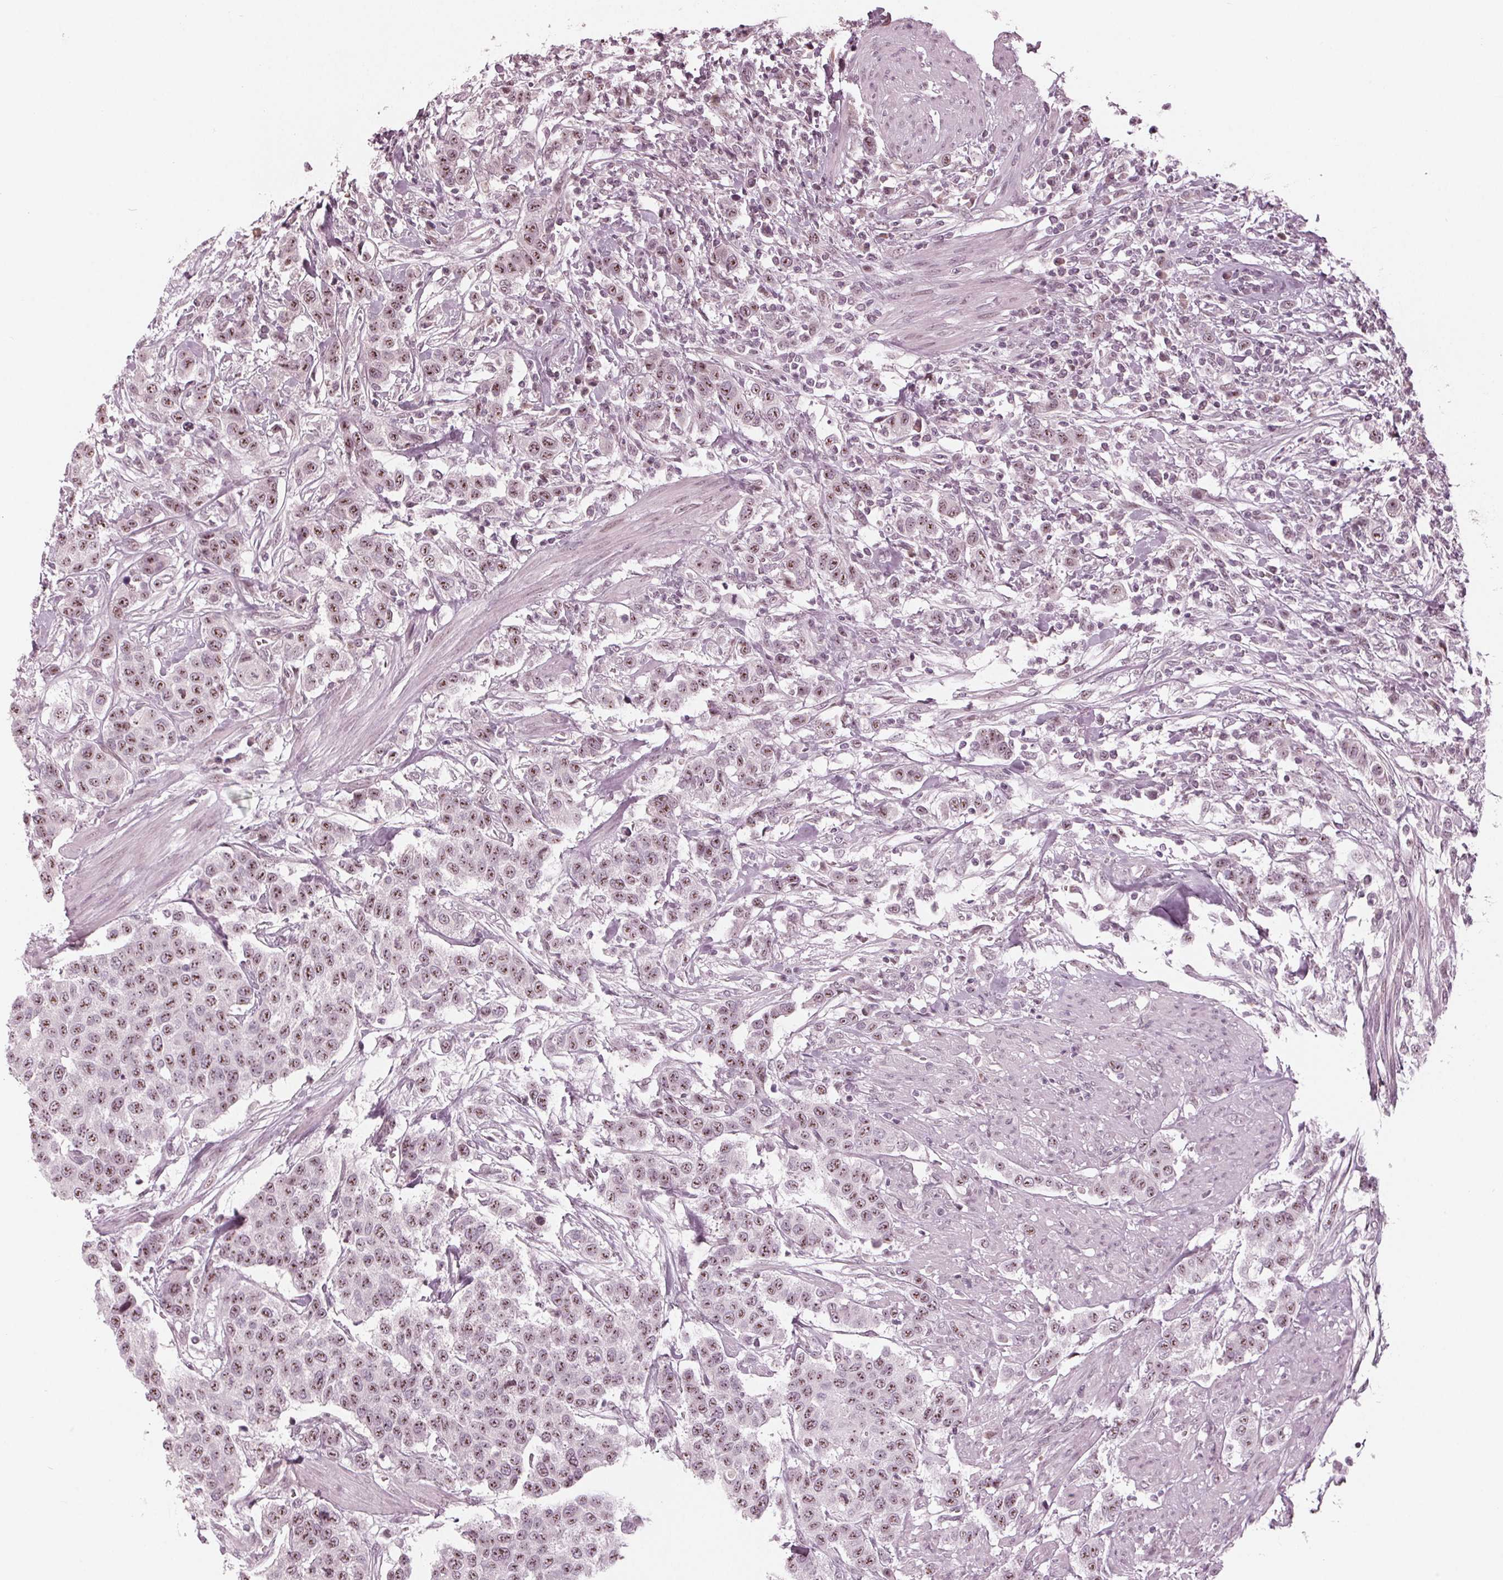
{"staining": {"intensity": "moderate", "quantity": ">75%", "location": "nuclear"}, "tissue": "urothelial cancer", "cell_type": "Tumor cells", "image_type": "cancer", "snomed": [{"axis": "morphology", "description": "Urothelial carcinoma, High grade"}, {"axis": "topography", "description": "Urinary bladder"}], "caption": "Urothelial carcinoma (high-grade) stained with a protein marker displays moderate staining in tumor cells.", "gene": "ADPRHL1", "patient": {"sex": "female", "age": 58}}